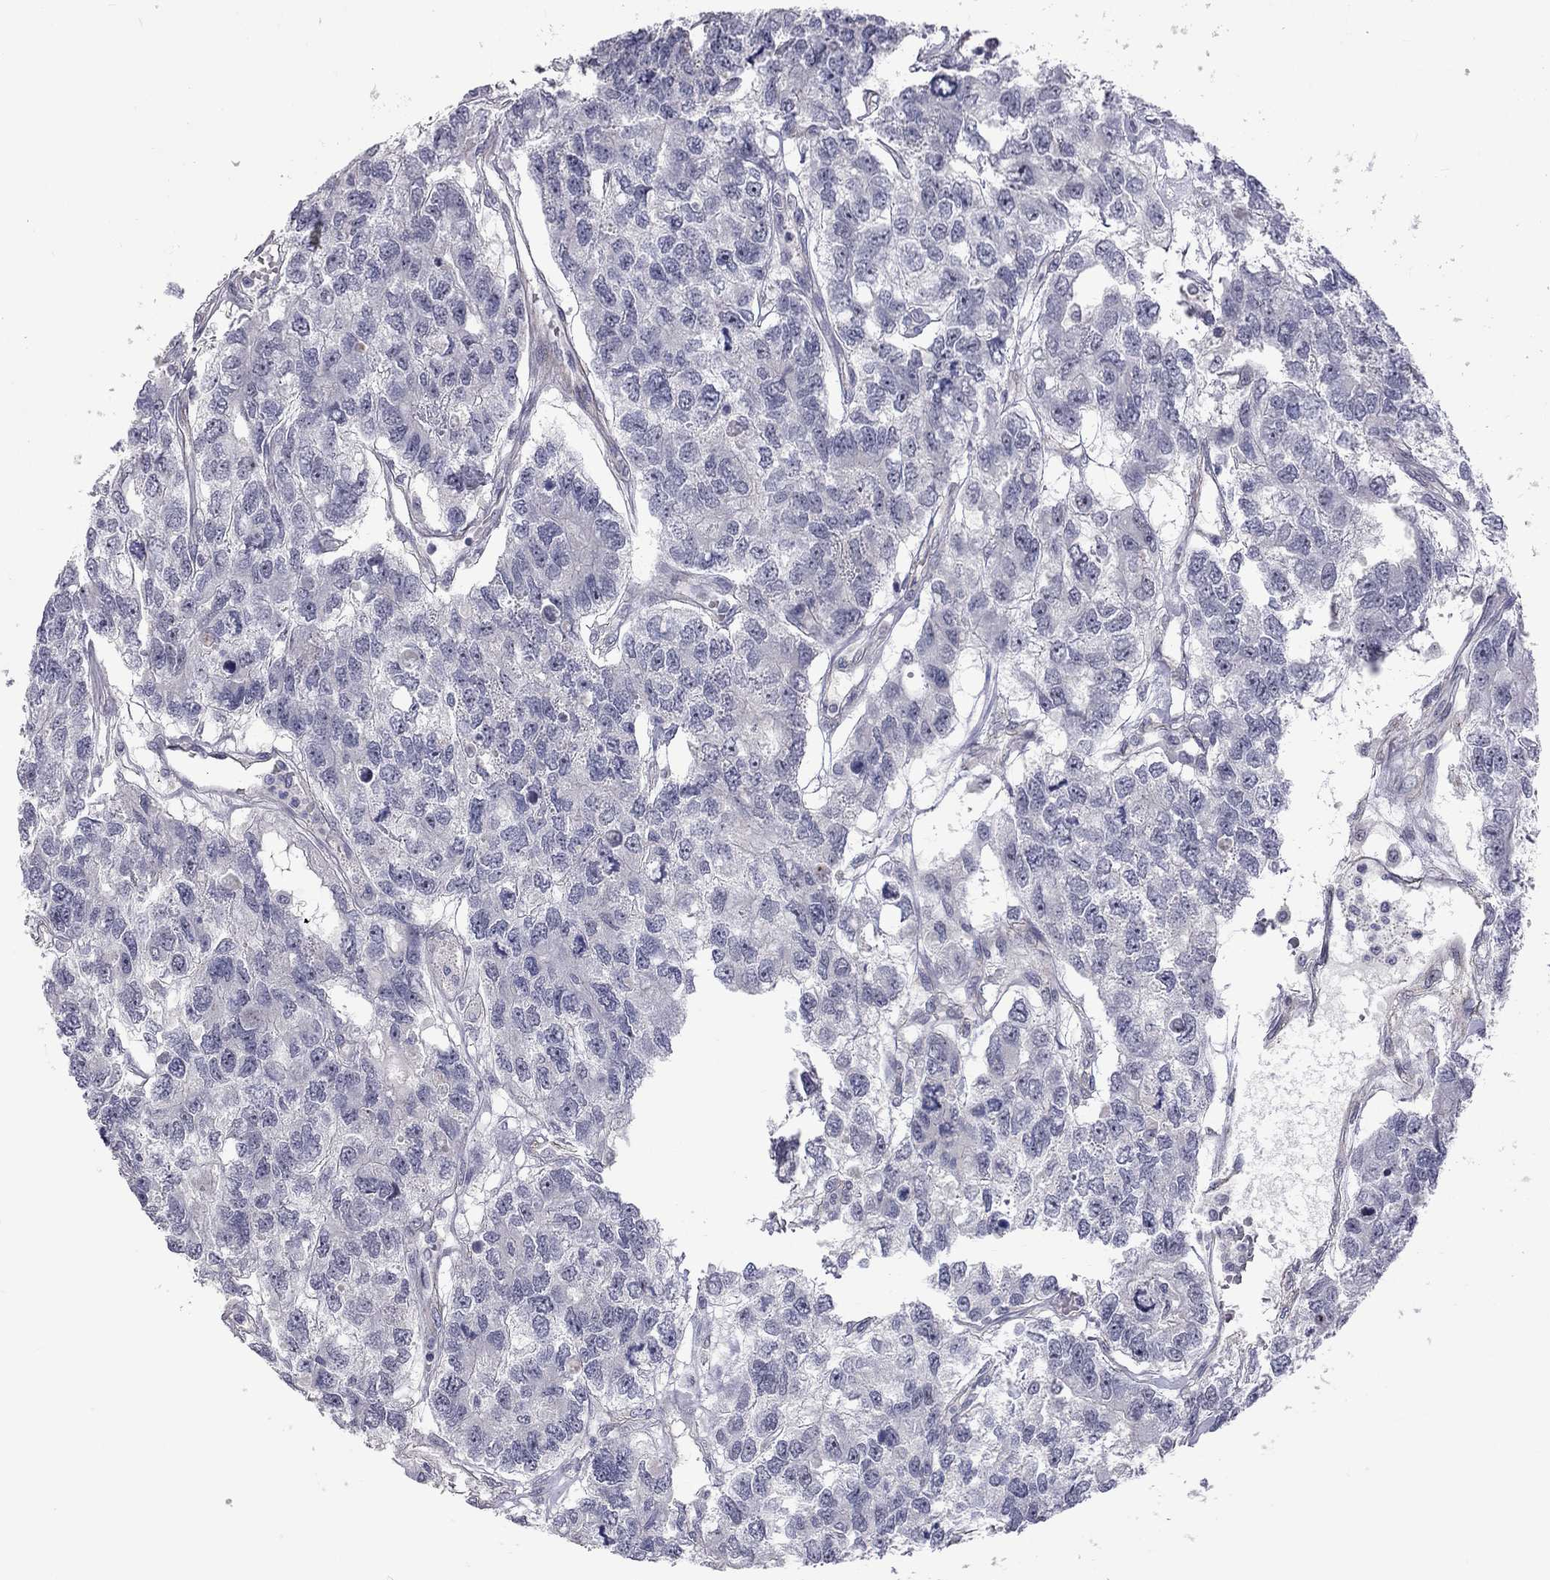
{"staining": {"intensity": "negative", "quantity": "none", "location": "none"}, "tissue": "testis cancer", "cell_type": "Tumor cells", "image_type": "cancer", "snomed": [{"axis": "morphology", "description": "Seminoma, NOS"}, {"axis": "topography", "description": "Testis"}], "caption": "This is an IHC image of human testis seminoma. There is no positivity in tumor cells.", "gene": "GSG1L", "patient": {"sex": "male", "age": 52}}